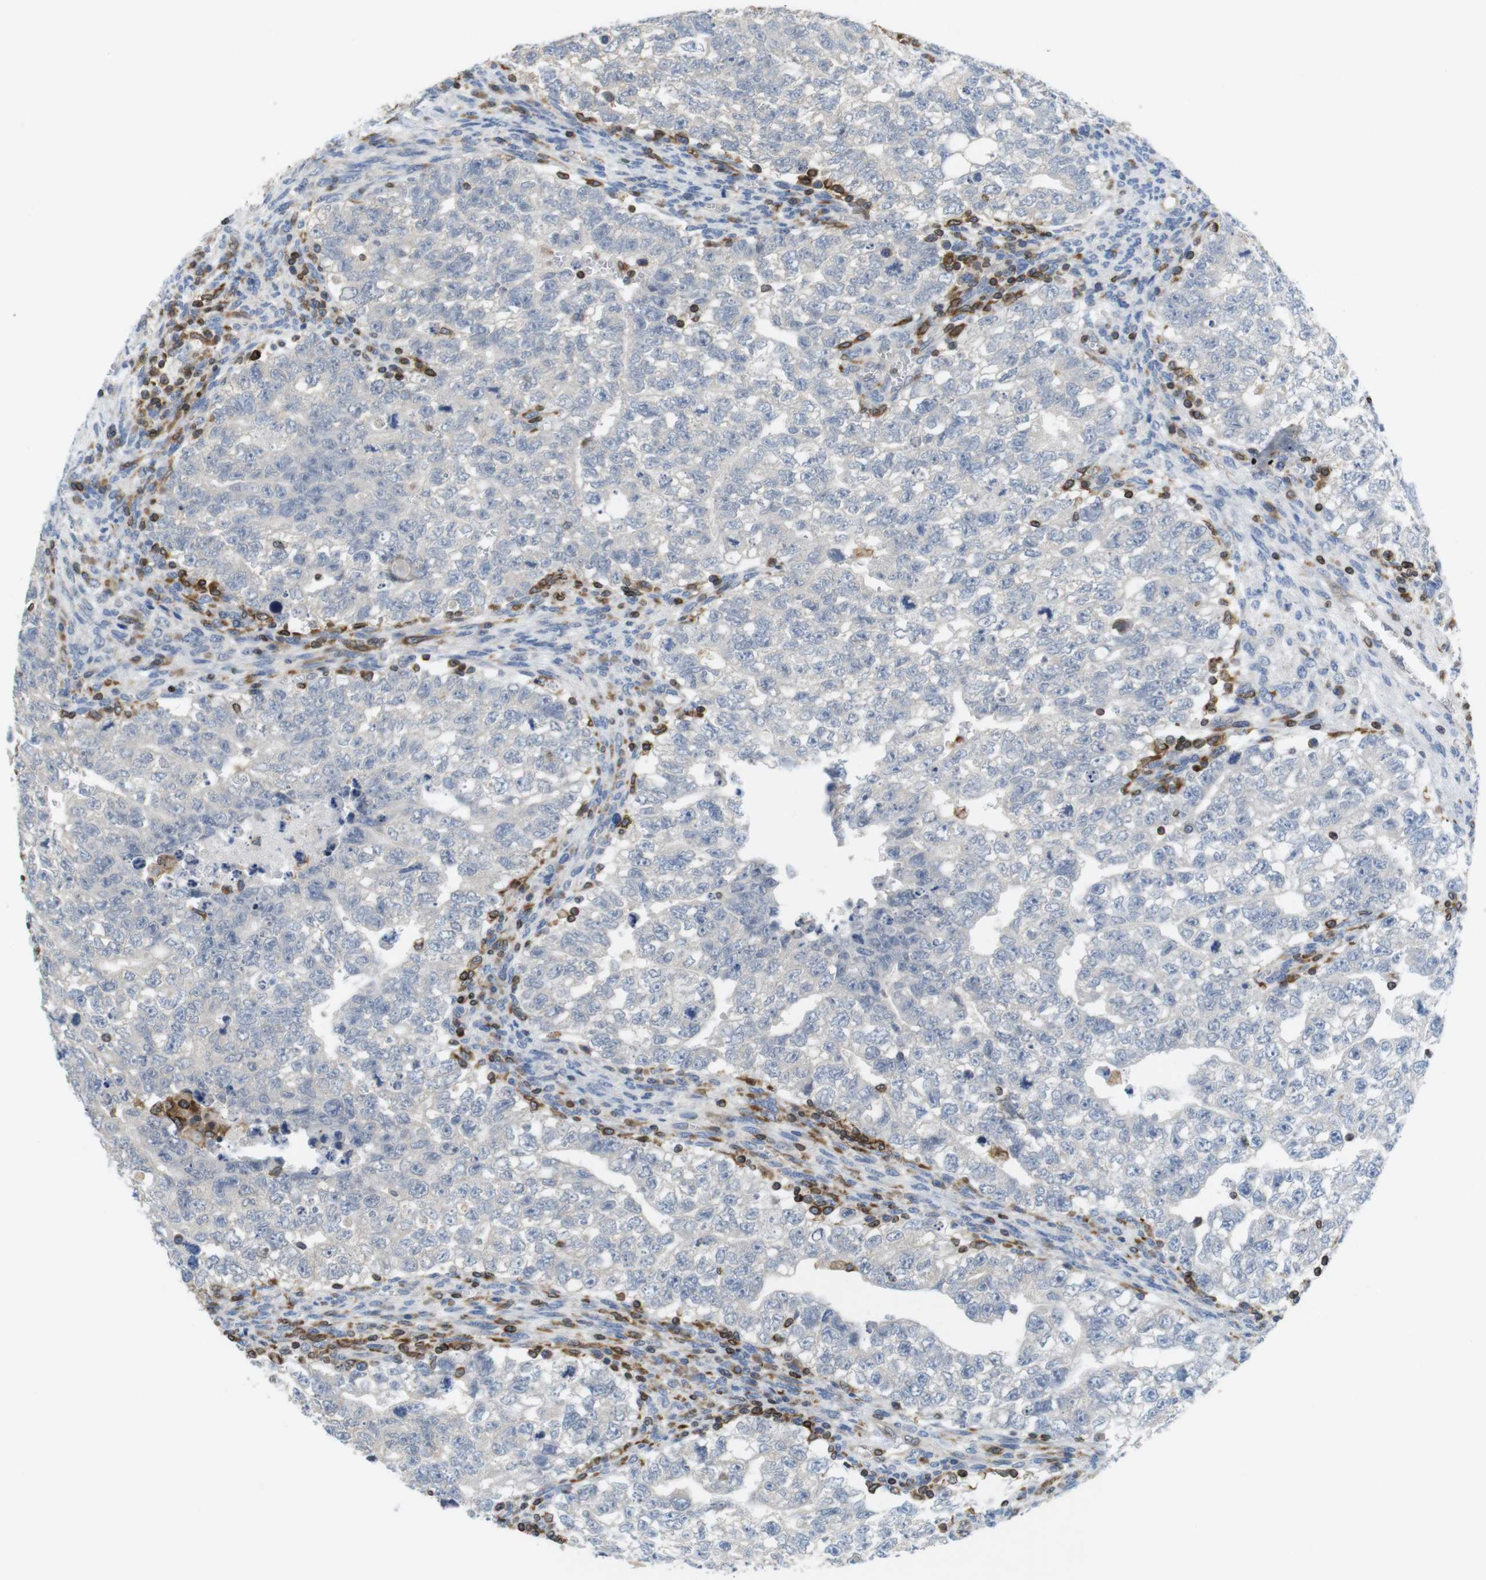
{"staining": {"intensity": "negative", "quantity": "none", "location": "none"}, "tissue": "testis cancer", "cell_type": "Tumor cells", "image_type": "cancer", "snomed": [{"axis": "morphology", "description": "Seminoma, NOS"}, {"axis": "morphology", "description": "Carcinoma, Embryonal, NOS"}, {"axis": "topography", "description": "Testis"}], "caption": "Immunohistochemistry histopathology image of testis embryonal carcinoma stained for a protein (brown), which displays no staining in tumor cells. (Brightfield microscopy of DAB immunohistochemistry at high magnification).", "gene": "ARL6IP5", "patient": {"sex": "male", "age": 38}}